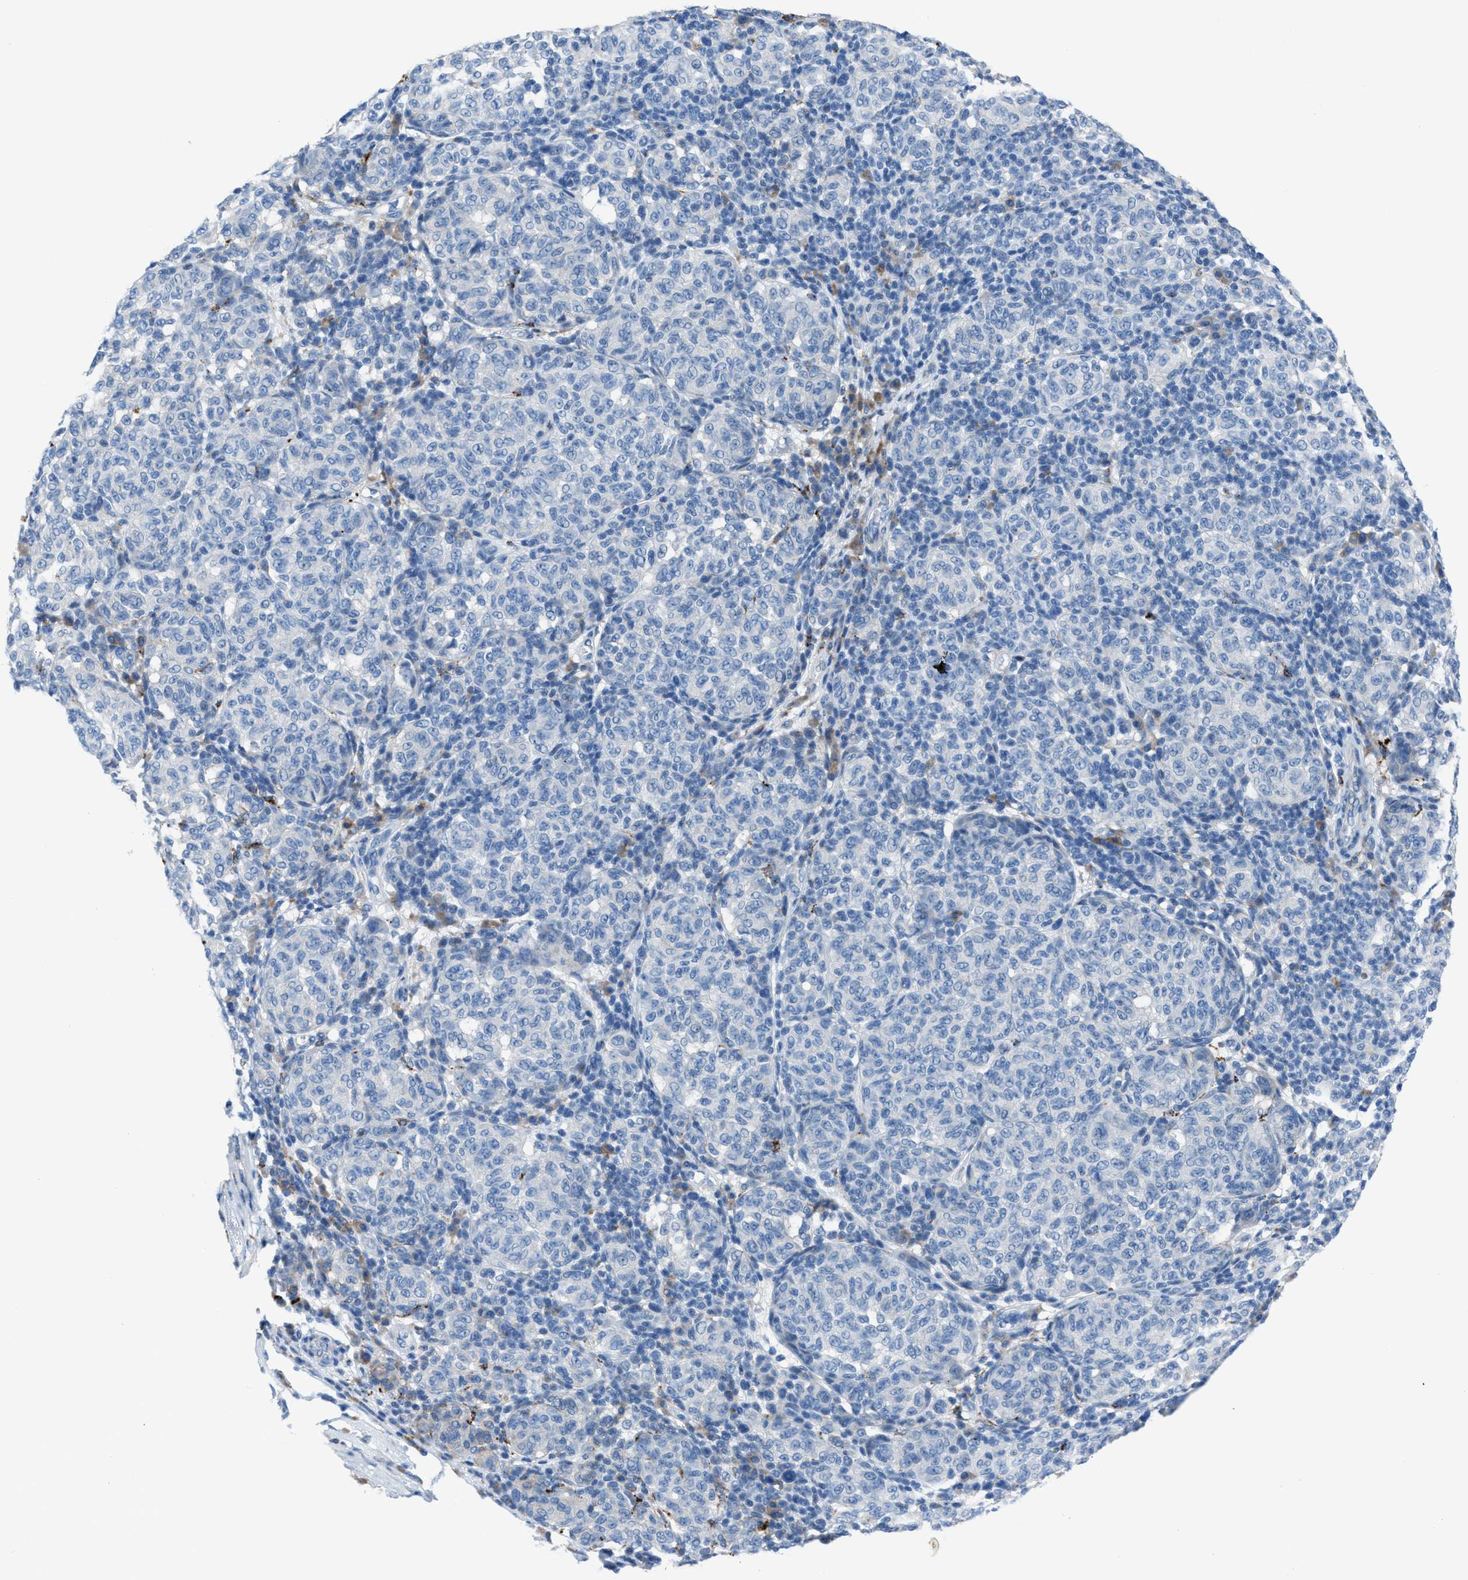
{"staining": {"intensity": "moderate", "quantity": "<25%", "location": "cytoplasmic/membranous"}, "tissue": "melanoma", "cell_type": "Tumor cells", "image_type": "cancer", "snomed": [{"axis": "morphology", "description": "Malignant melanoma, NOS"}, {"axis": "topography", "description": "Skin"}], "caption": "A photomicrograph of human melanoma stained for a protein demonstrates moderate cytoplasmic/membranous brown staining in tumor cells.", "gene": "CD1B", "patient": {"sex": "male", "age": 59}}